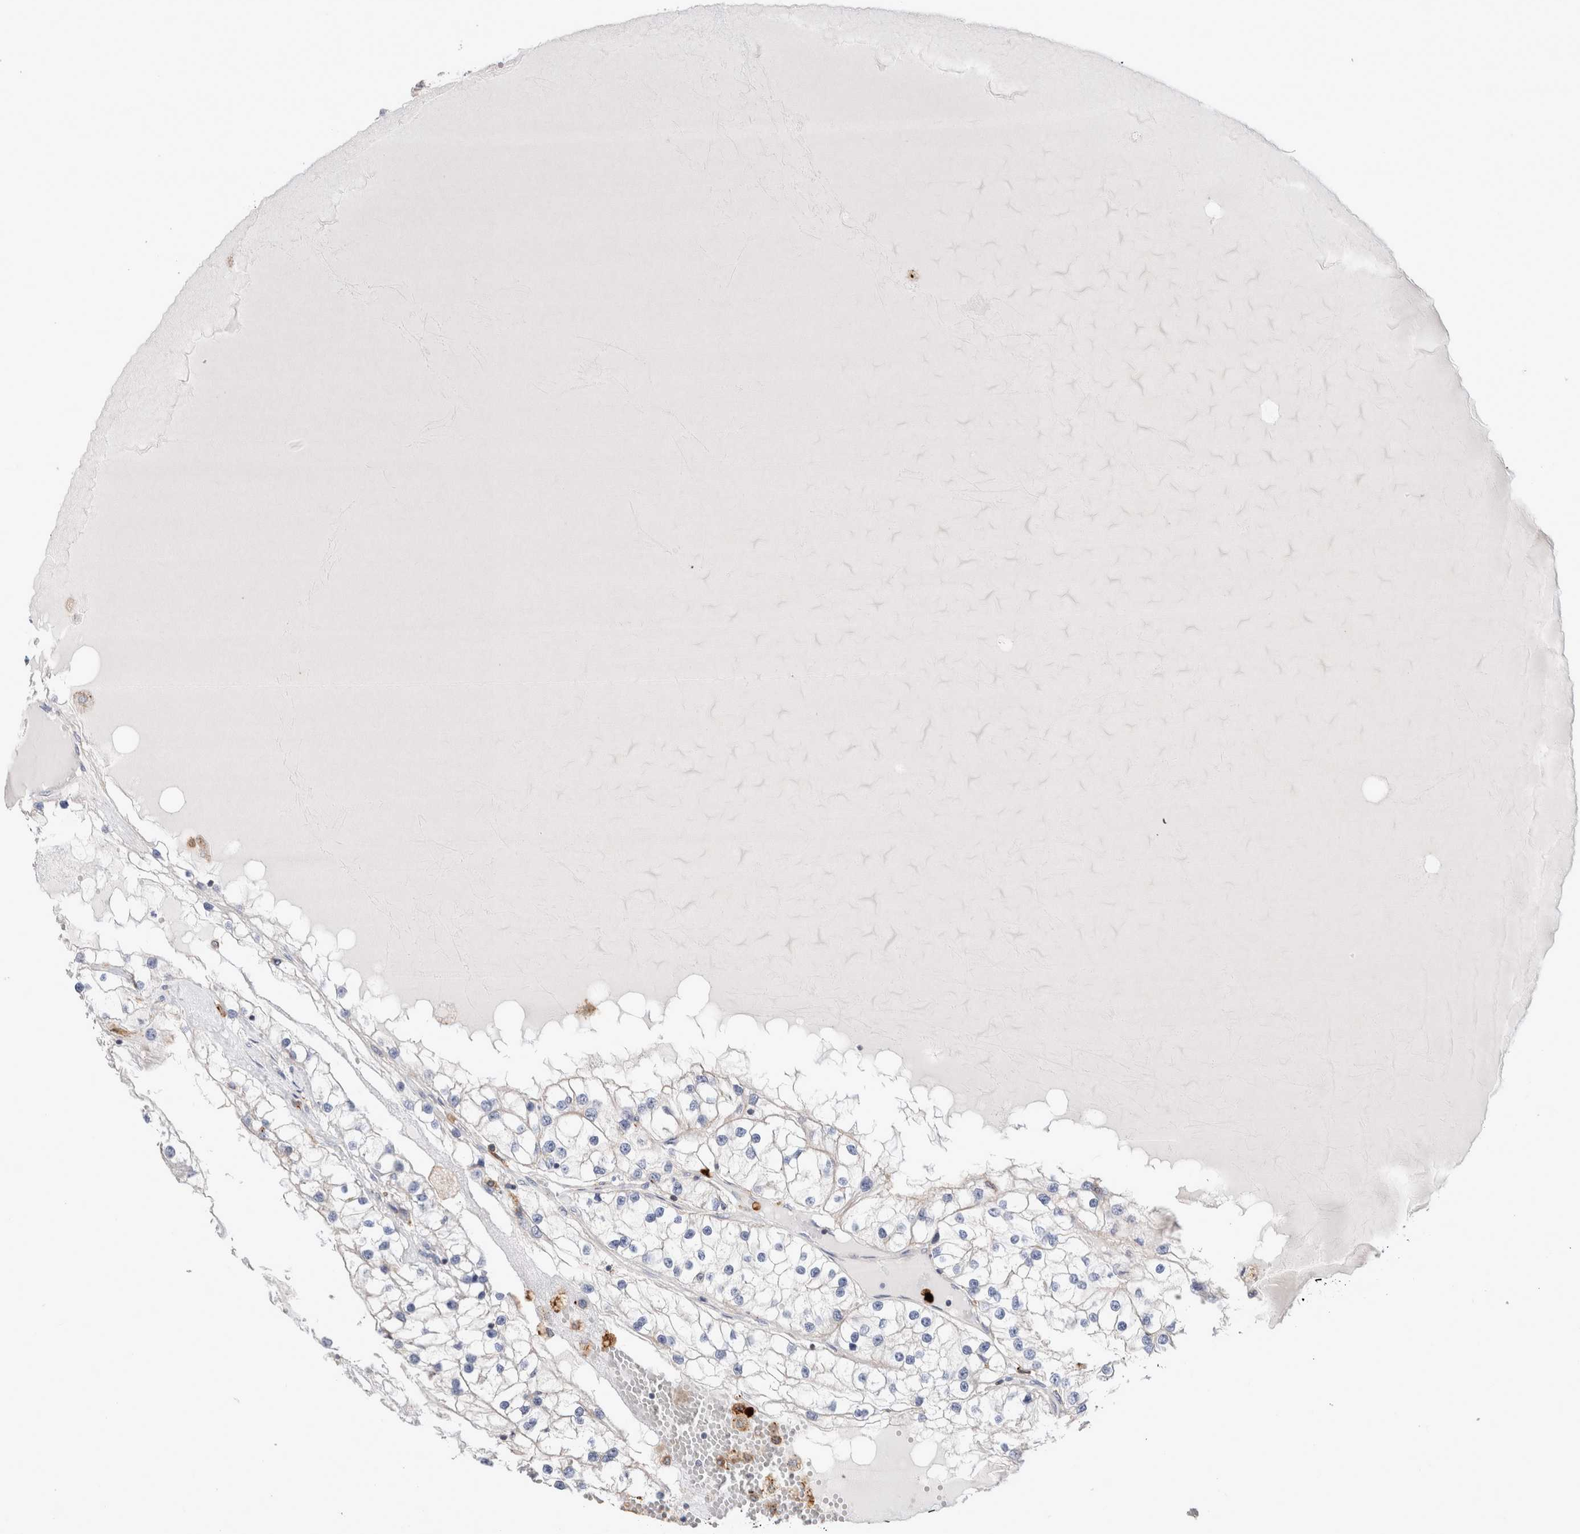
{"staining": {"intensity": "negative", "quantity": "none", "location": "none"}, "tissue": "renal cancer", "cell_type": "Tumor cells", "image_type": "cancer", "snomed": [{"axis": "morphology", "description": "Adenocarcinoma, NOS"}, {"axis": "topography", "description": "Kidney"}], "caption": "High power microscopy micrograph of an IHC histopathology image of renal cancer, revealing no significant positivity in tumor cells.", "gene": "NXT2", "patient": {"sex": "male", "age": 68}}